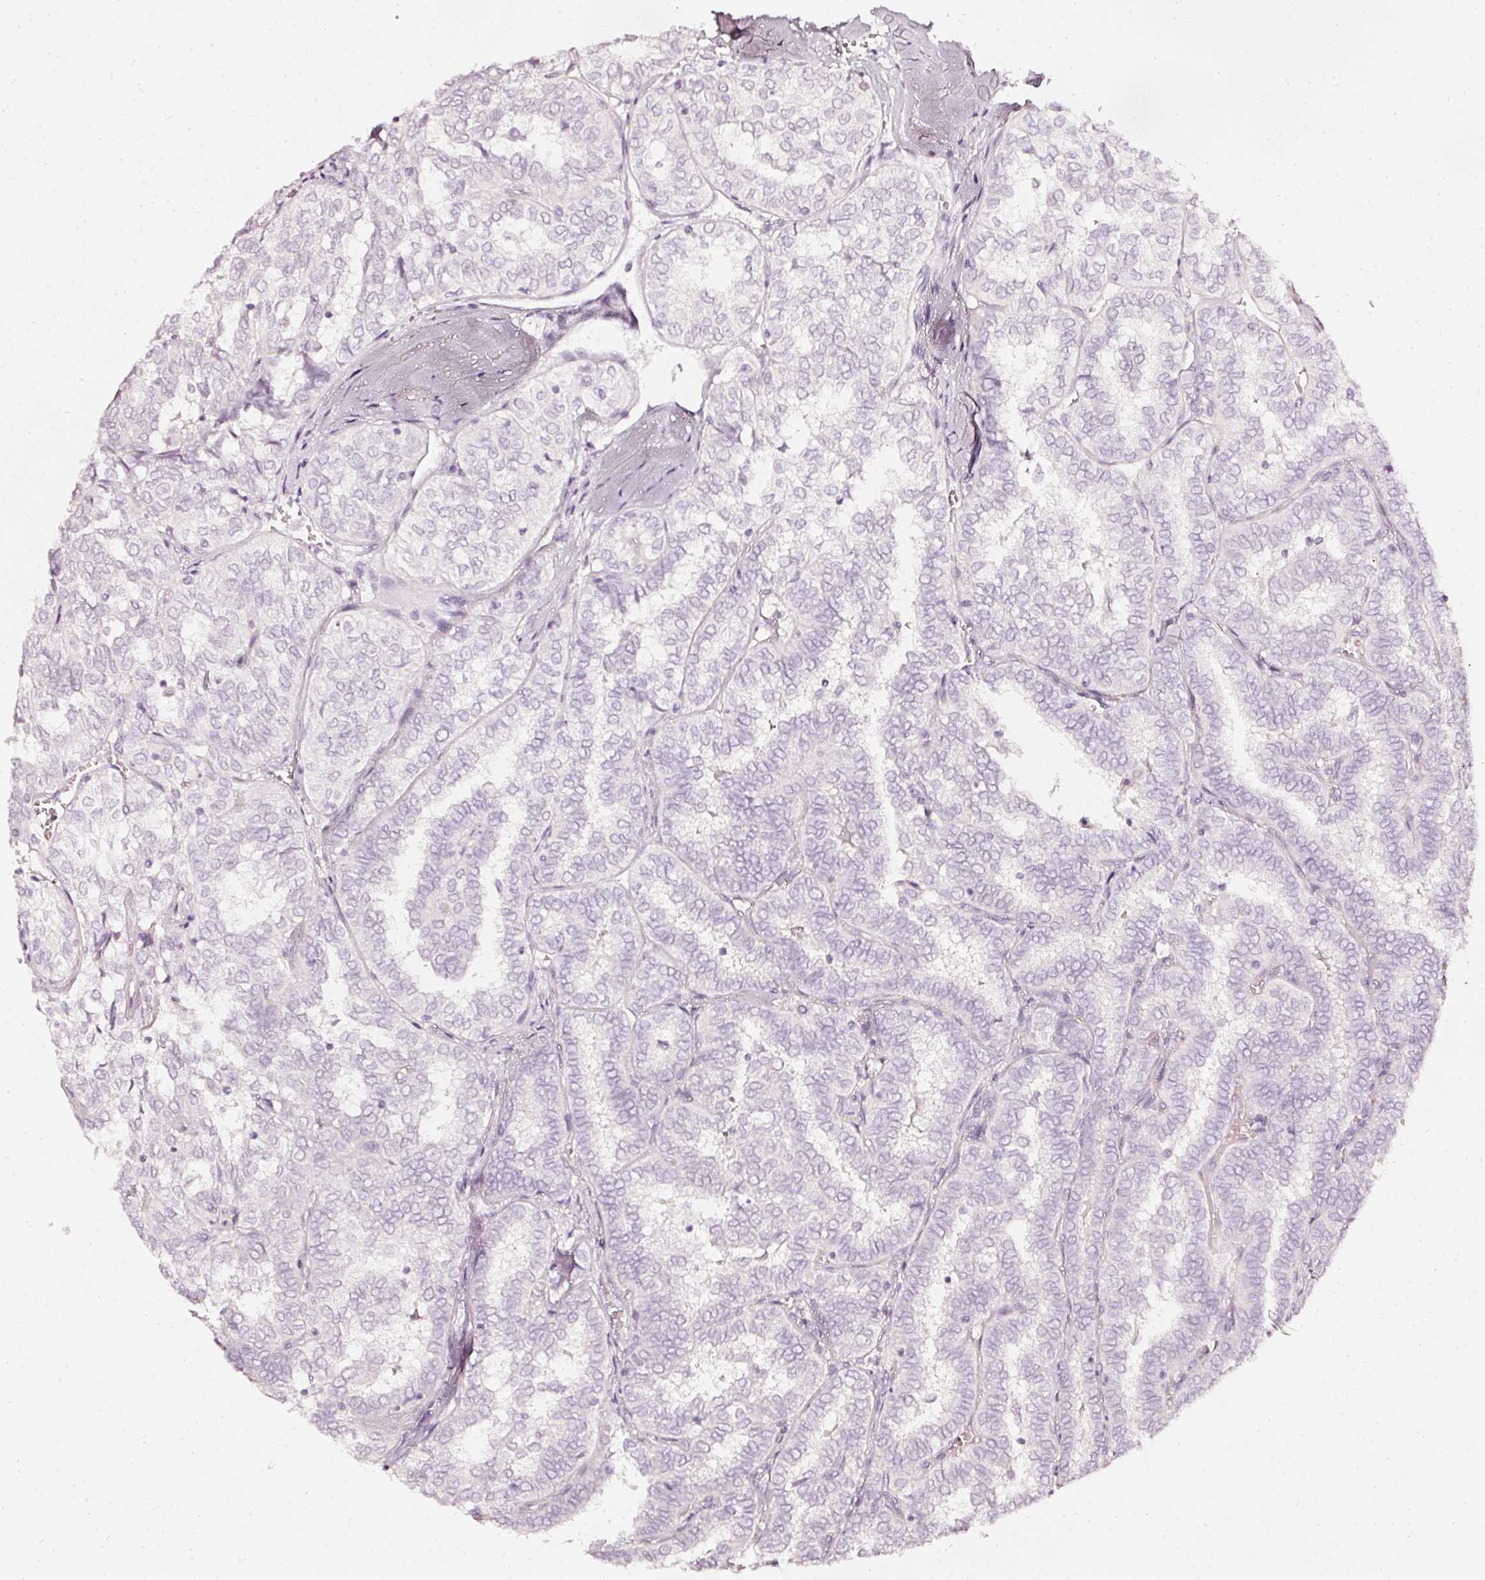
{"staining": {"intensity": "negative", "quantity": "none", "location": "none"}, "tissue": "thyroid cancer", "cell_type": "Tumor cells", "image_type": "cancer", "snomed": [{"axis": "morphology", "description": "Papillary adenocarcinoma, NOS"}, {"axis": "topography", "description": "Thyroid gland"}], "caption": "Thyroid papillary adenocarcinoma stained for a protein using IHC reveals no expression tumor cells.", "gene": "CNP", "patient": {"sex": "female", "age": 30}}